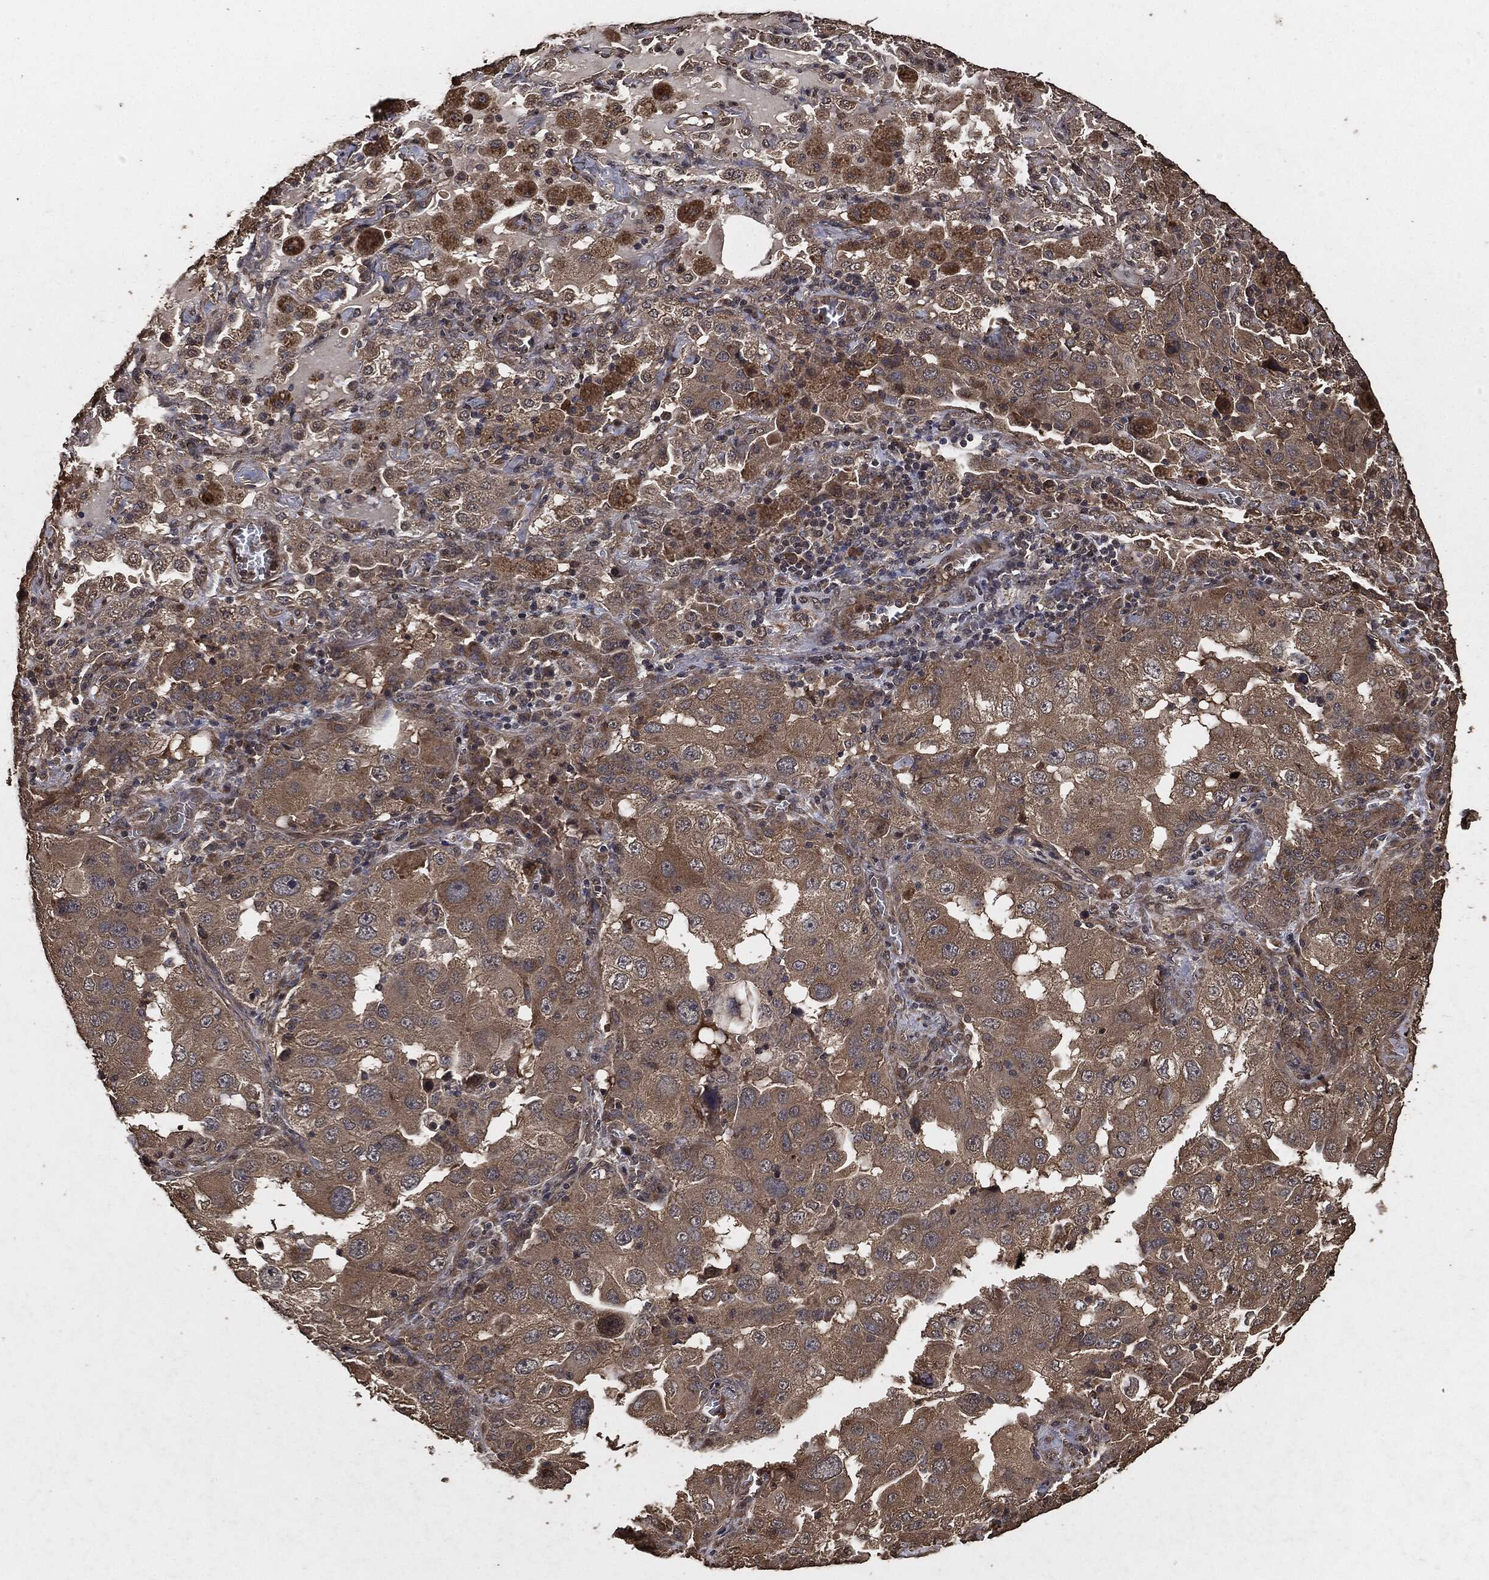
{"staining": {"intensity": "weak", "quantity": ">75%", "location": "cytoplasmic/membranous"}, "tissue": "lung cancer", "cell_type": "Tumor cells", "image_type": "cancer", "snomed": [{"axis": "morphology", "description": "Adenocarcinoma, NOS"}, {"axis": "topography", "description": "Lung"}], "caption": "Immunohistochemistry (DAB (3,3'-diaminobenzidine)) staining of human lung cancer (adenocarcinoma) reveals weak cytoplasmic/membranous protein expression in approximately >75% of tumor cells.", "gene": "AKT1S1", "patient": {"sex": "female", "age": 61}}